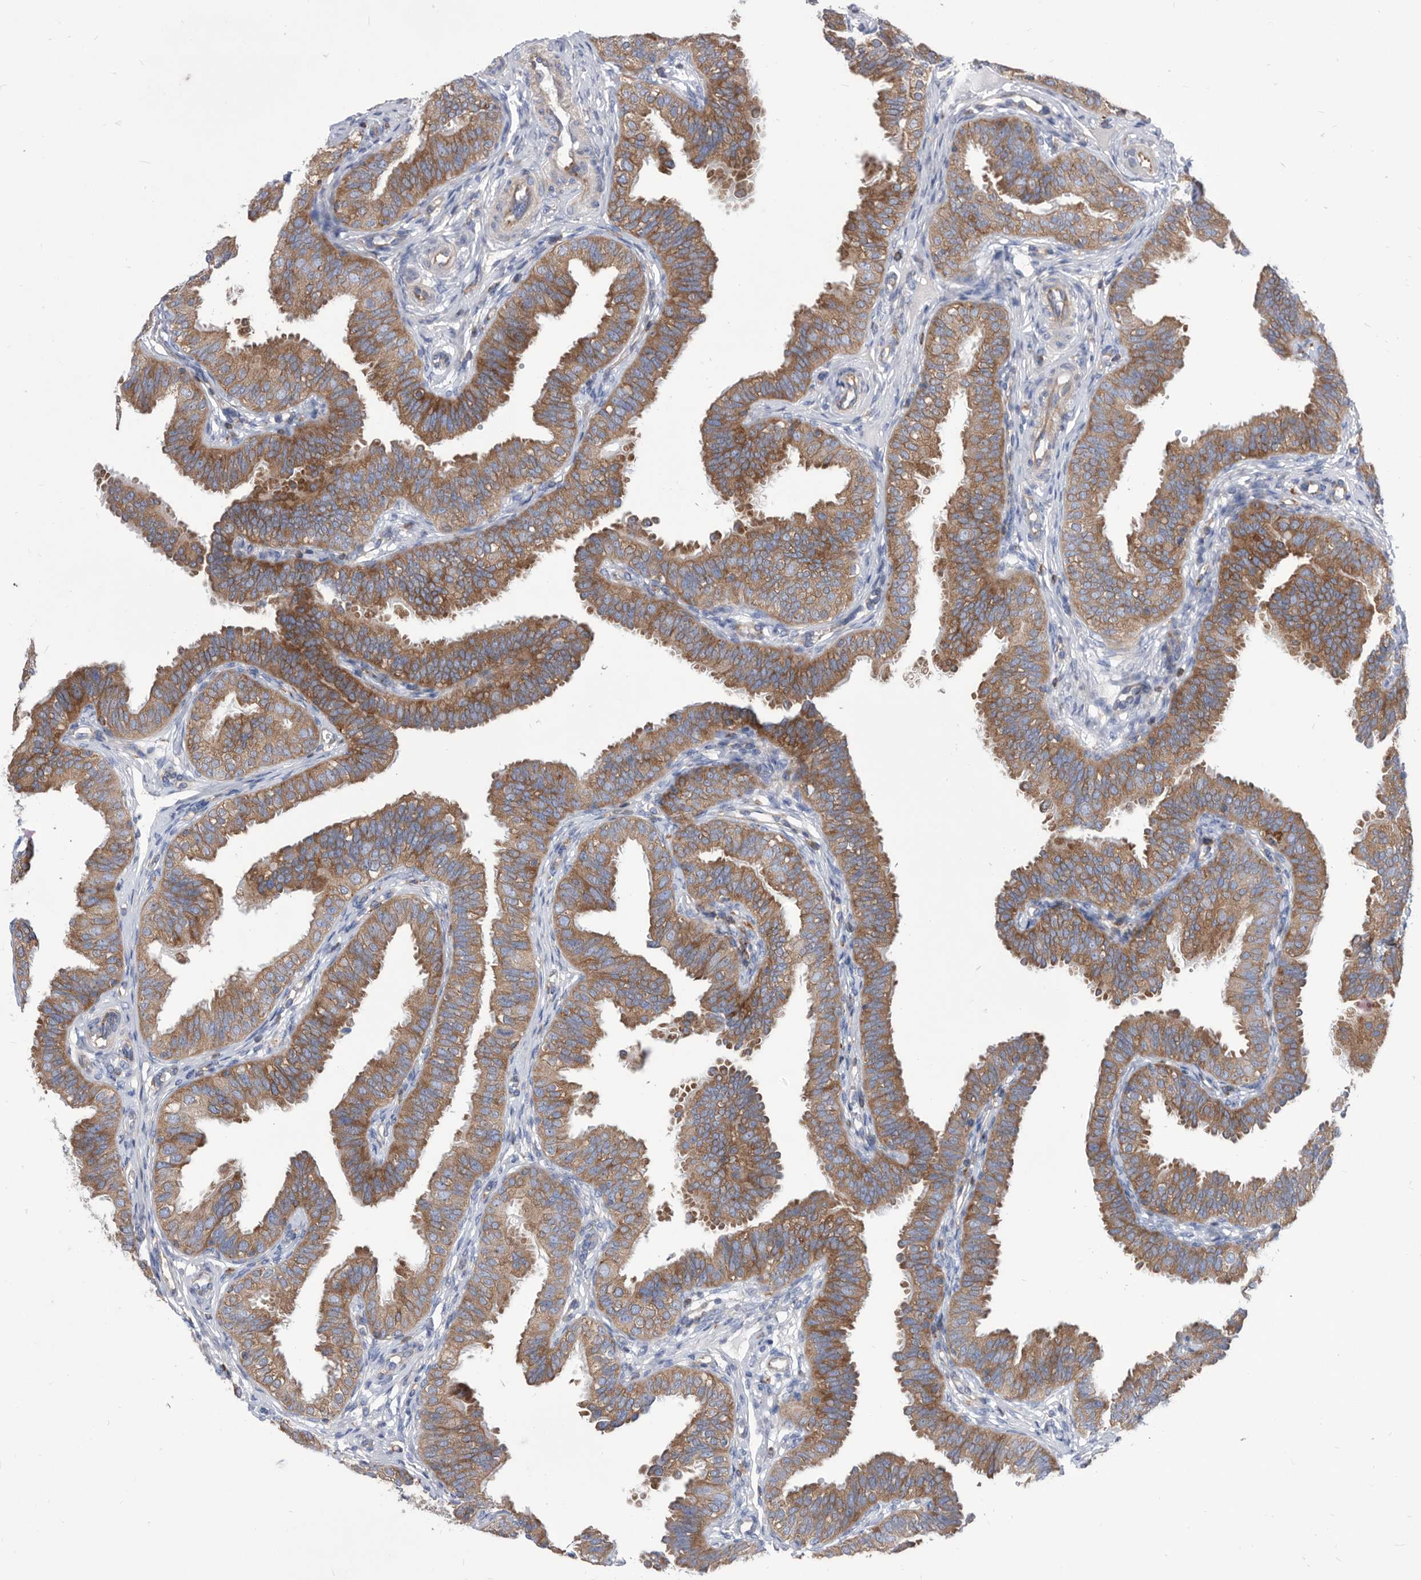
{"staining": {"intensity": "moderate", "quantity": ">75%", "location": "cytoplasmic/membranous"}, "tissue": "fallopian tube", "cell_type": "Glandular cells", "image_type": "normal", "snomed": [{"axis": "morphology", "description": "Normal tissue, NOS"}, {"axis": "topography", "description": "Fallopian tube"}], "caption": "Glandular cells exhibit moderate cytoplasmic/membranous positivity in approximately >75% of cells in normal fallopian tube. (DAB IHC with brightfield microscopy, high magnification).", "gene": "SMG7", "patient": {"sex": "female", "age": 35}}